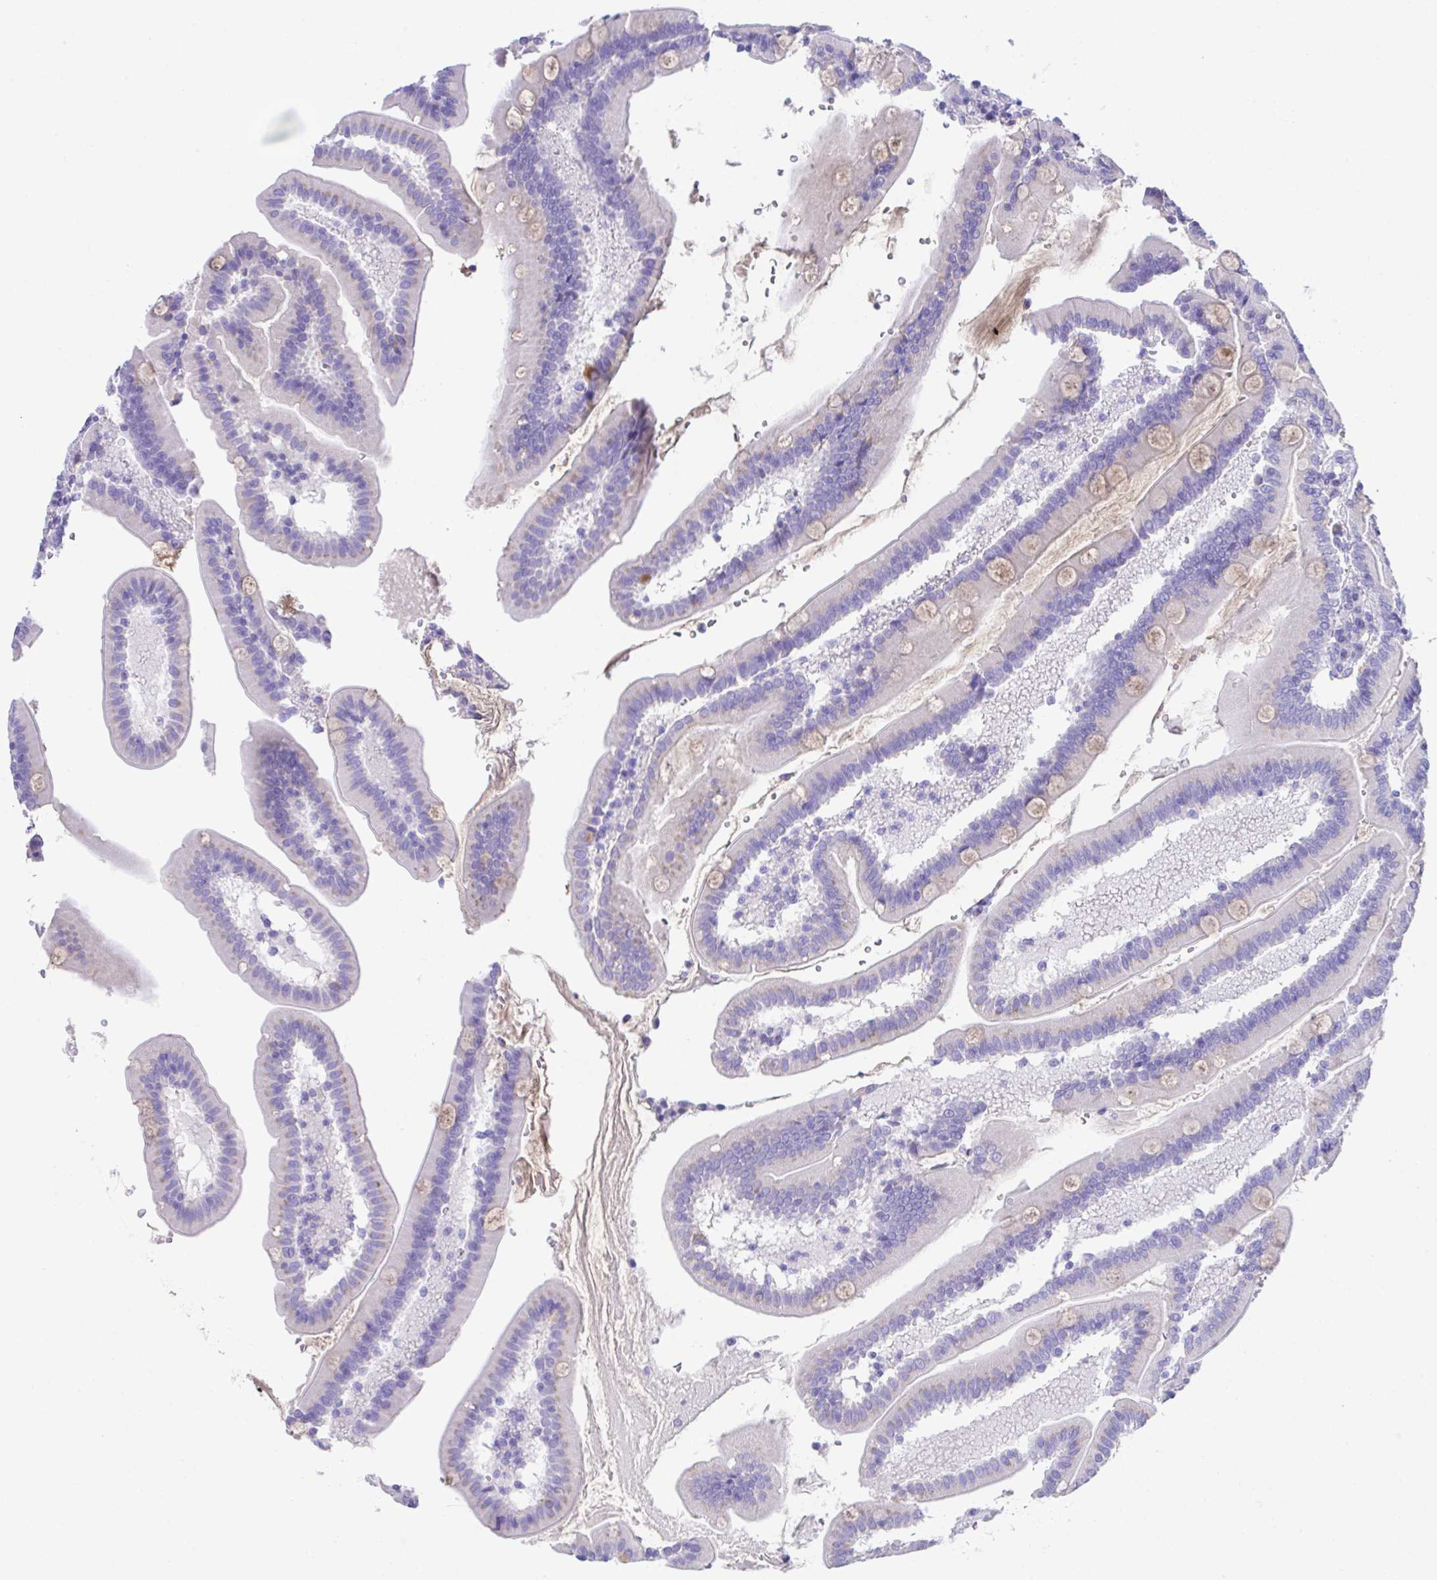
{"staining": {"intensity": "moderate", "quantity": "<25%", "location": "cytoplasmic/membranous"}, "tissue": "duodenum", "cell_type": "Glandular cells", "image_type": "normal", "snomed": [{"axis": "morphology", "description": "Normal tissue, NOS"}, {"axis": "topography", "description": "Duodenum"}], "caption": "Approximately <25% of glandular cells in unremarkable human duodenum exhibit moderate cytoplasmic/membranous protein expression as visualized by brown immunohistochemical staining.", "gene": "SLC16A6", "patient": {"sex": "female", "age": 67}}